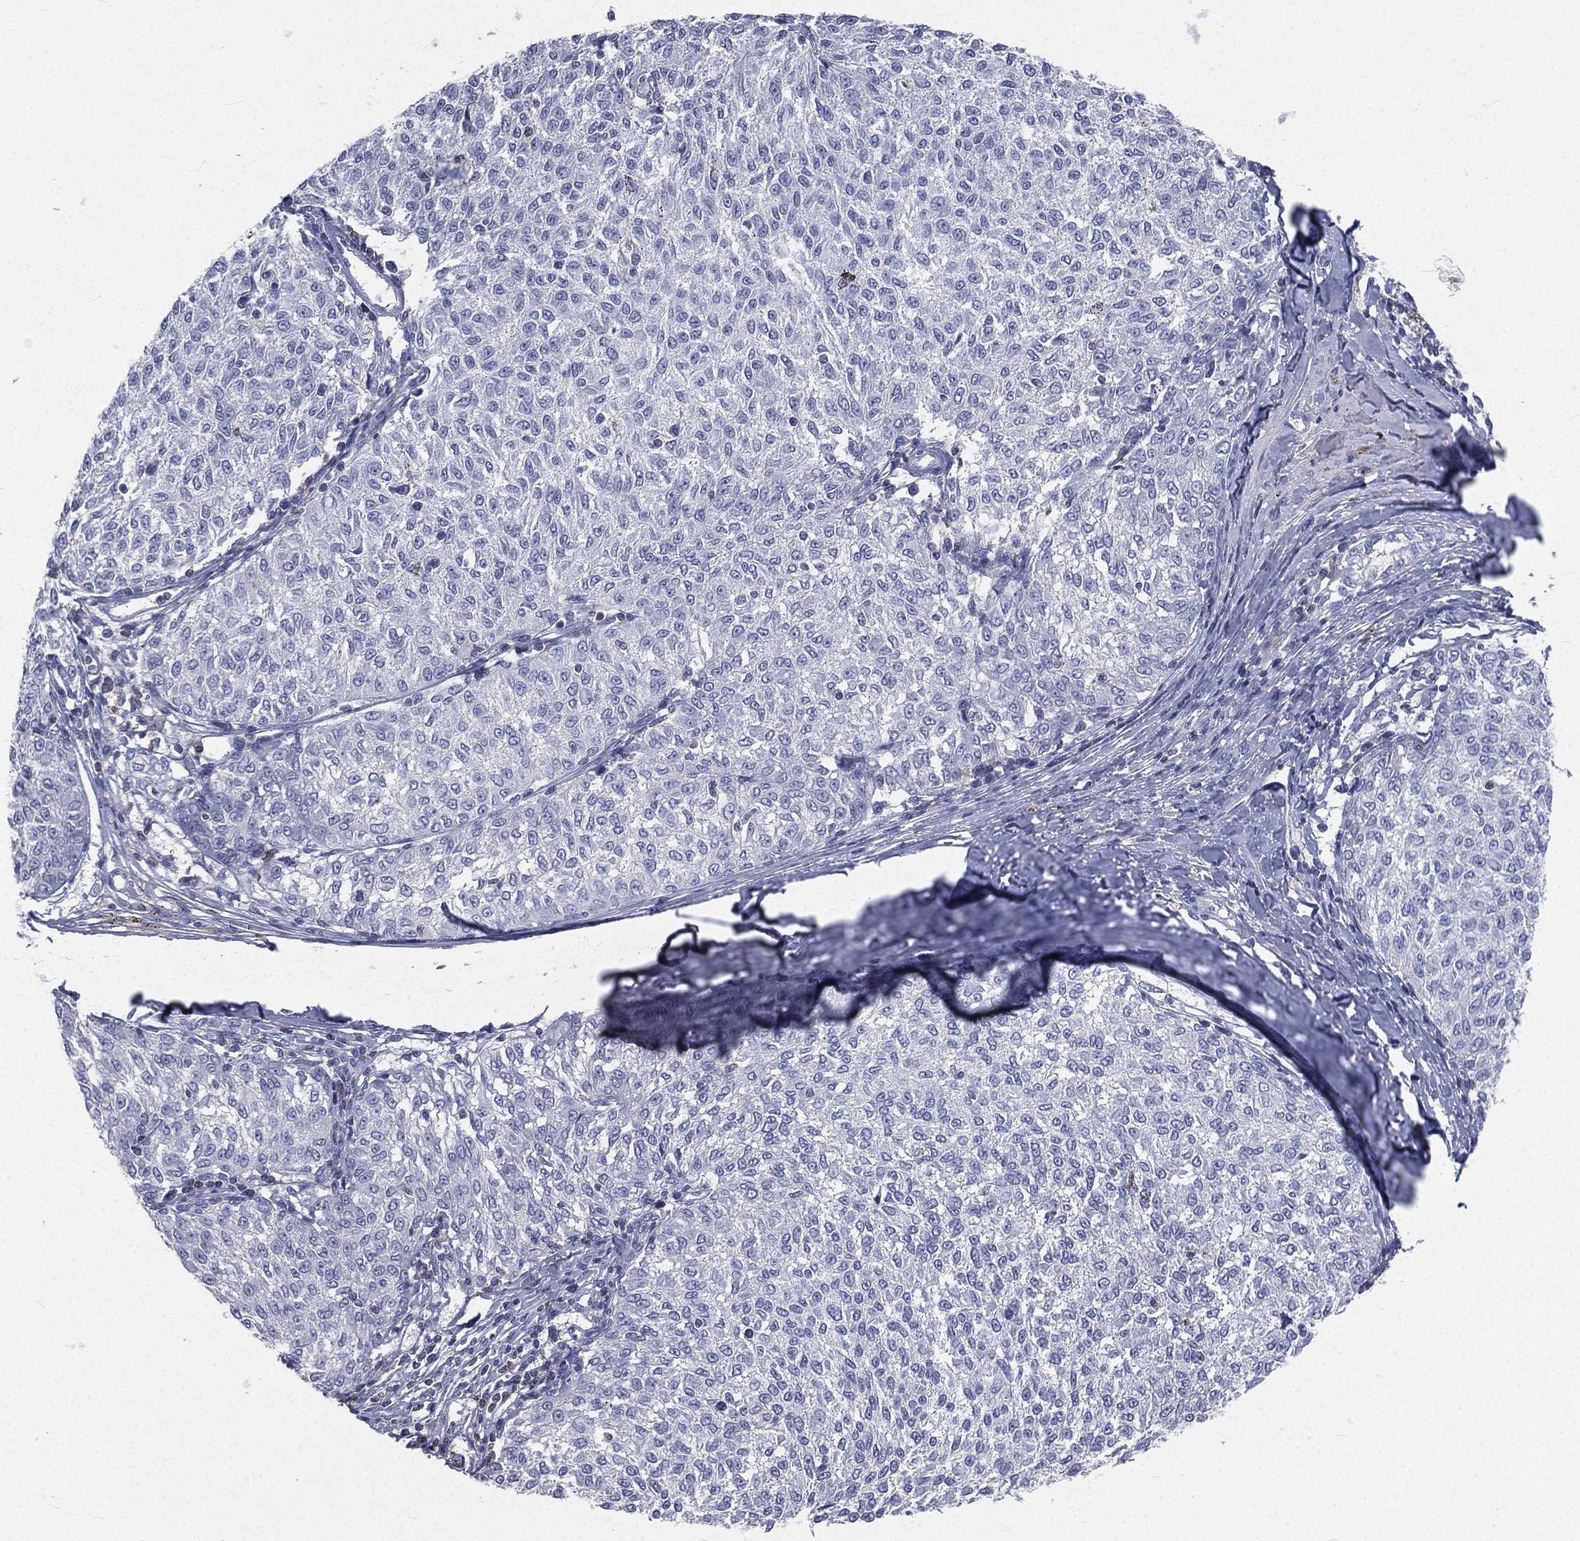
{"staining": {"intensity": "negative", "quantity": "none", "location": "none"}, "tissue": "melanoma", "cell_type": "Tumor cells", "image_type": "cancer", "snomed": [{"axis": "morphology", "description": "Malignant melanoma, NOS"}, {"axis": "topography", "description": "Skin"}], "caption": "A micrograph of human malignant melanoma is negative for staining in tumor cells.", "gene": "CD3D", "patient": {"sex": "female", "age": 72}}